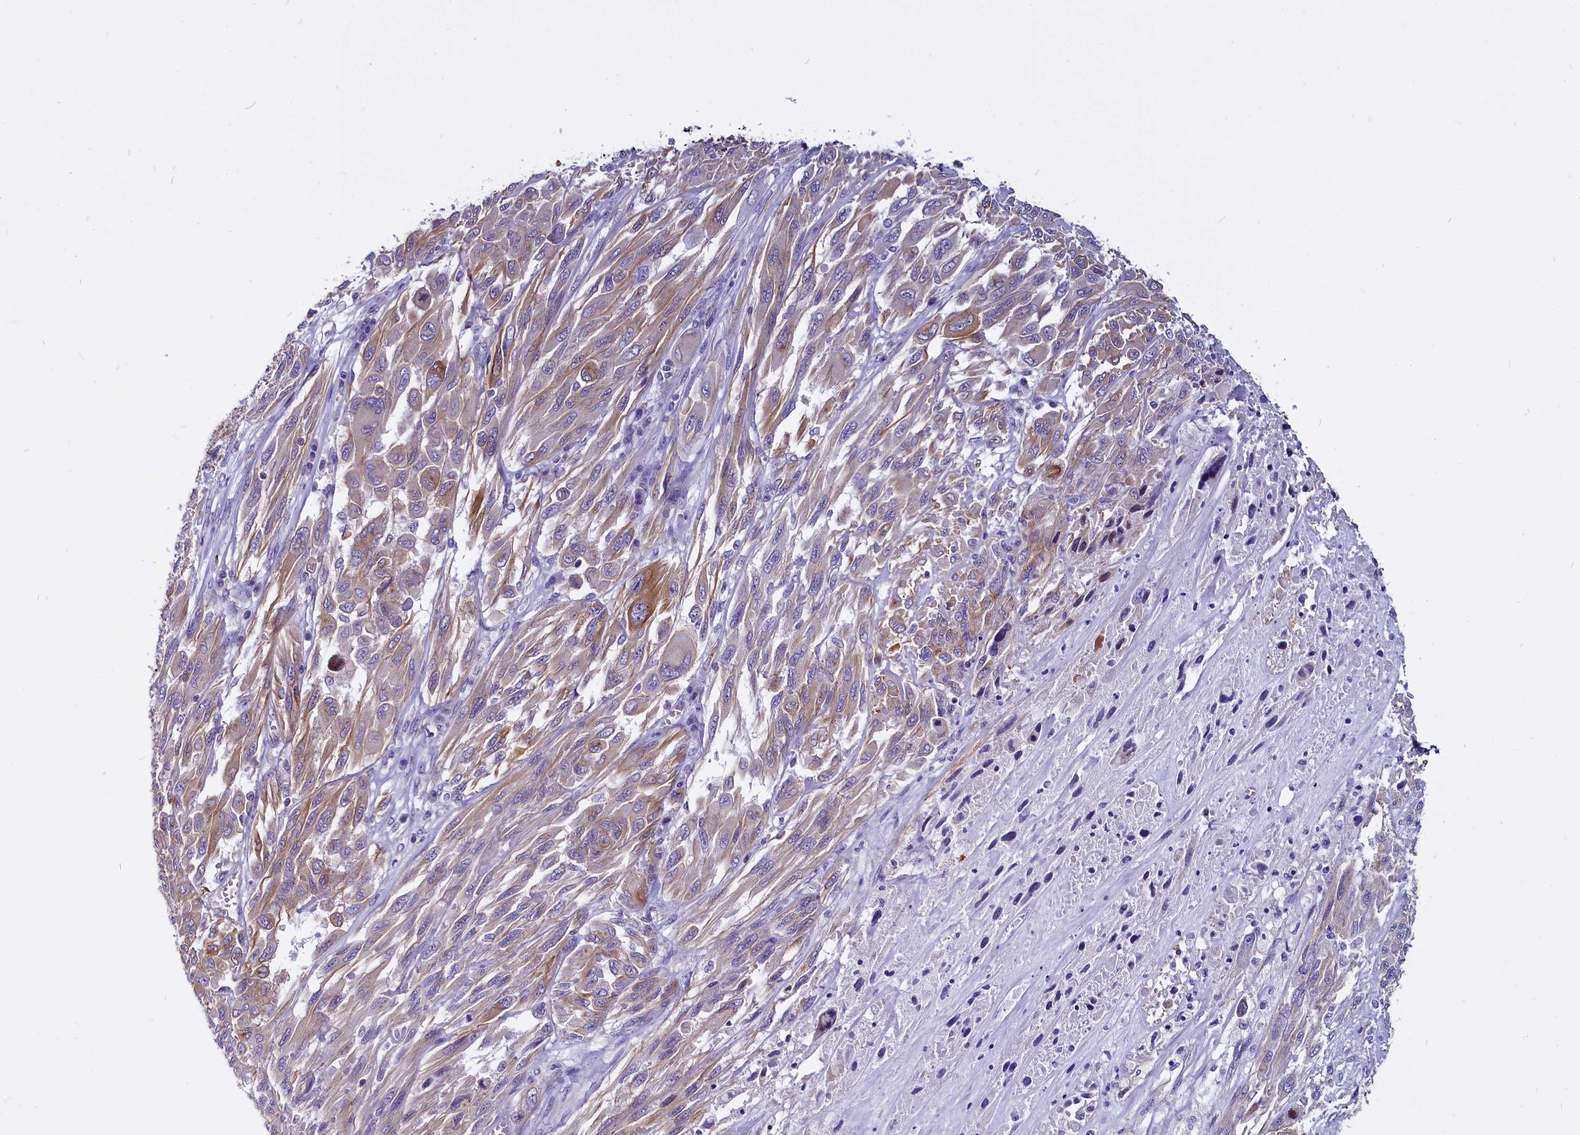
{"staining": {"intensity": "weak", "quantity": "25%-75%", "location": "cytoplasmic/membranous"}, "tissue": "melanoma", "cell_type": "Tumor cells", "image_type": "cancer", "snomed": [{"axis": "morphology", "description": "Malignant melanoma, NOS"}, {"axis": "topography", "description": "Skin"}], "caption": "Immunohistochemical staining of malignant melanoma displays low levels of weak cytoplasmic/membranous positivity in approximately 25%-75% of tumor cells.", "gene": "CEP170", "patient": {"sex": "female", "age": 91}}